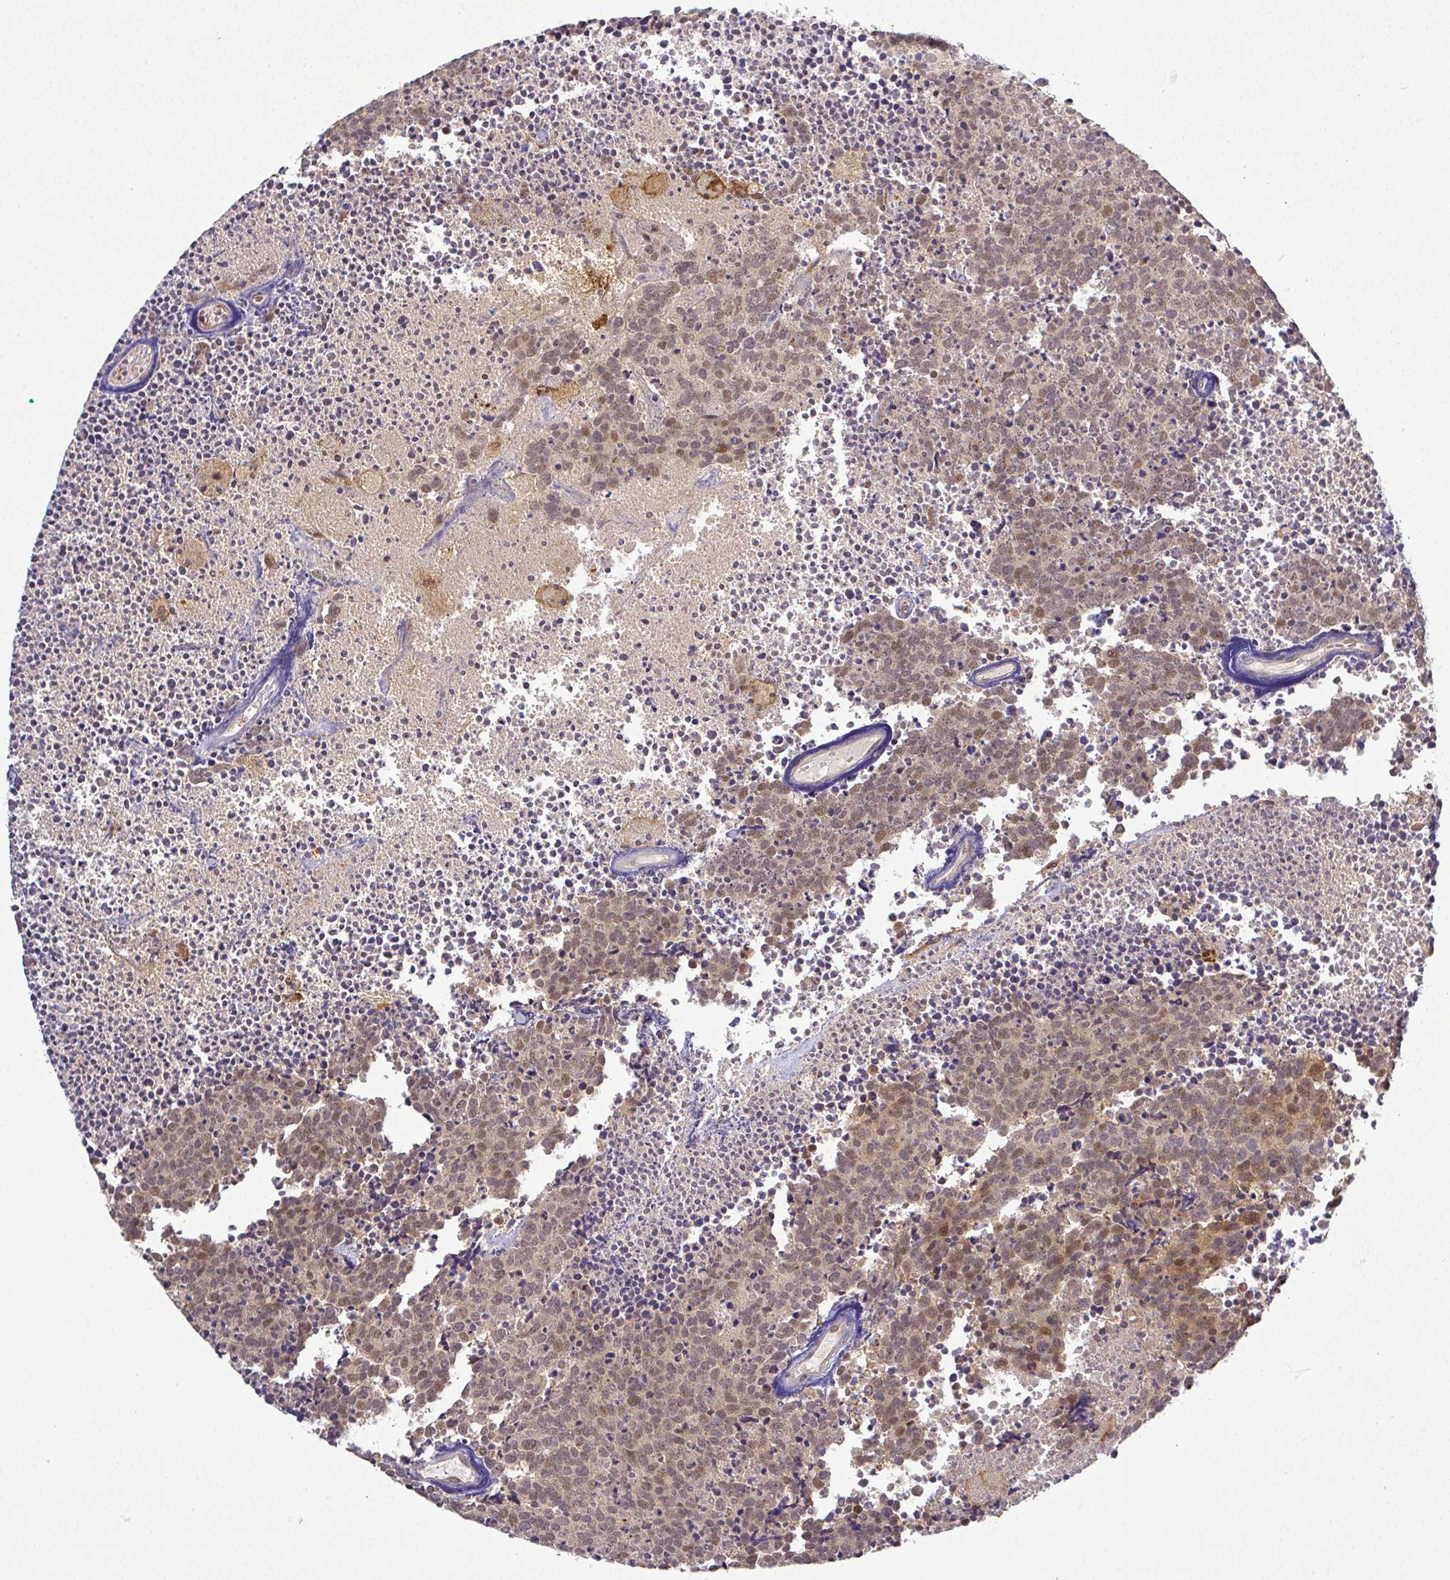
{"staining": {"intensity": "weak", "quantity": ">75%", "location": "cytoplasmic/membranous,nuclear"}, "tissue": "carcinoid", "cell_type": "Tumor cells", "image_type": "cancer", "snomed": [{"axis": "morphology", "description": "Carcinoid, malignant, NOS"}, {"axis": "topography", "description": "Skin"}], "caption": "Immunohistochemistry (DAB (3,3'-diaminobenzidine)) staining of human carcinoid reveals weak cytoplasmic/membranous and nuclear protein positivity in about >75% of tumor cells.", "gene": "FAM153A", "patient": {"sex": "female", "age": 79}}